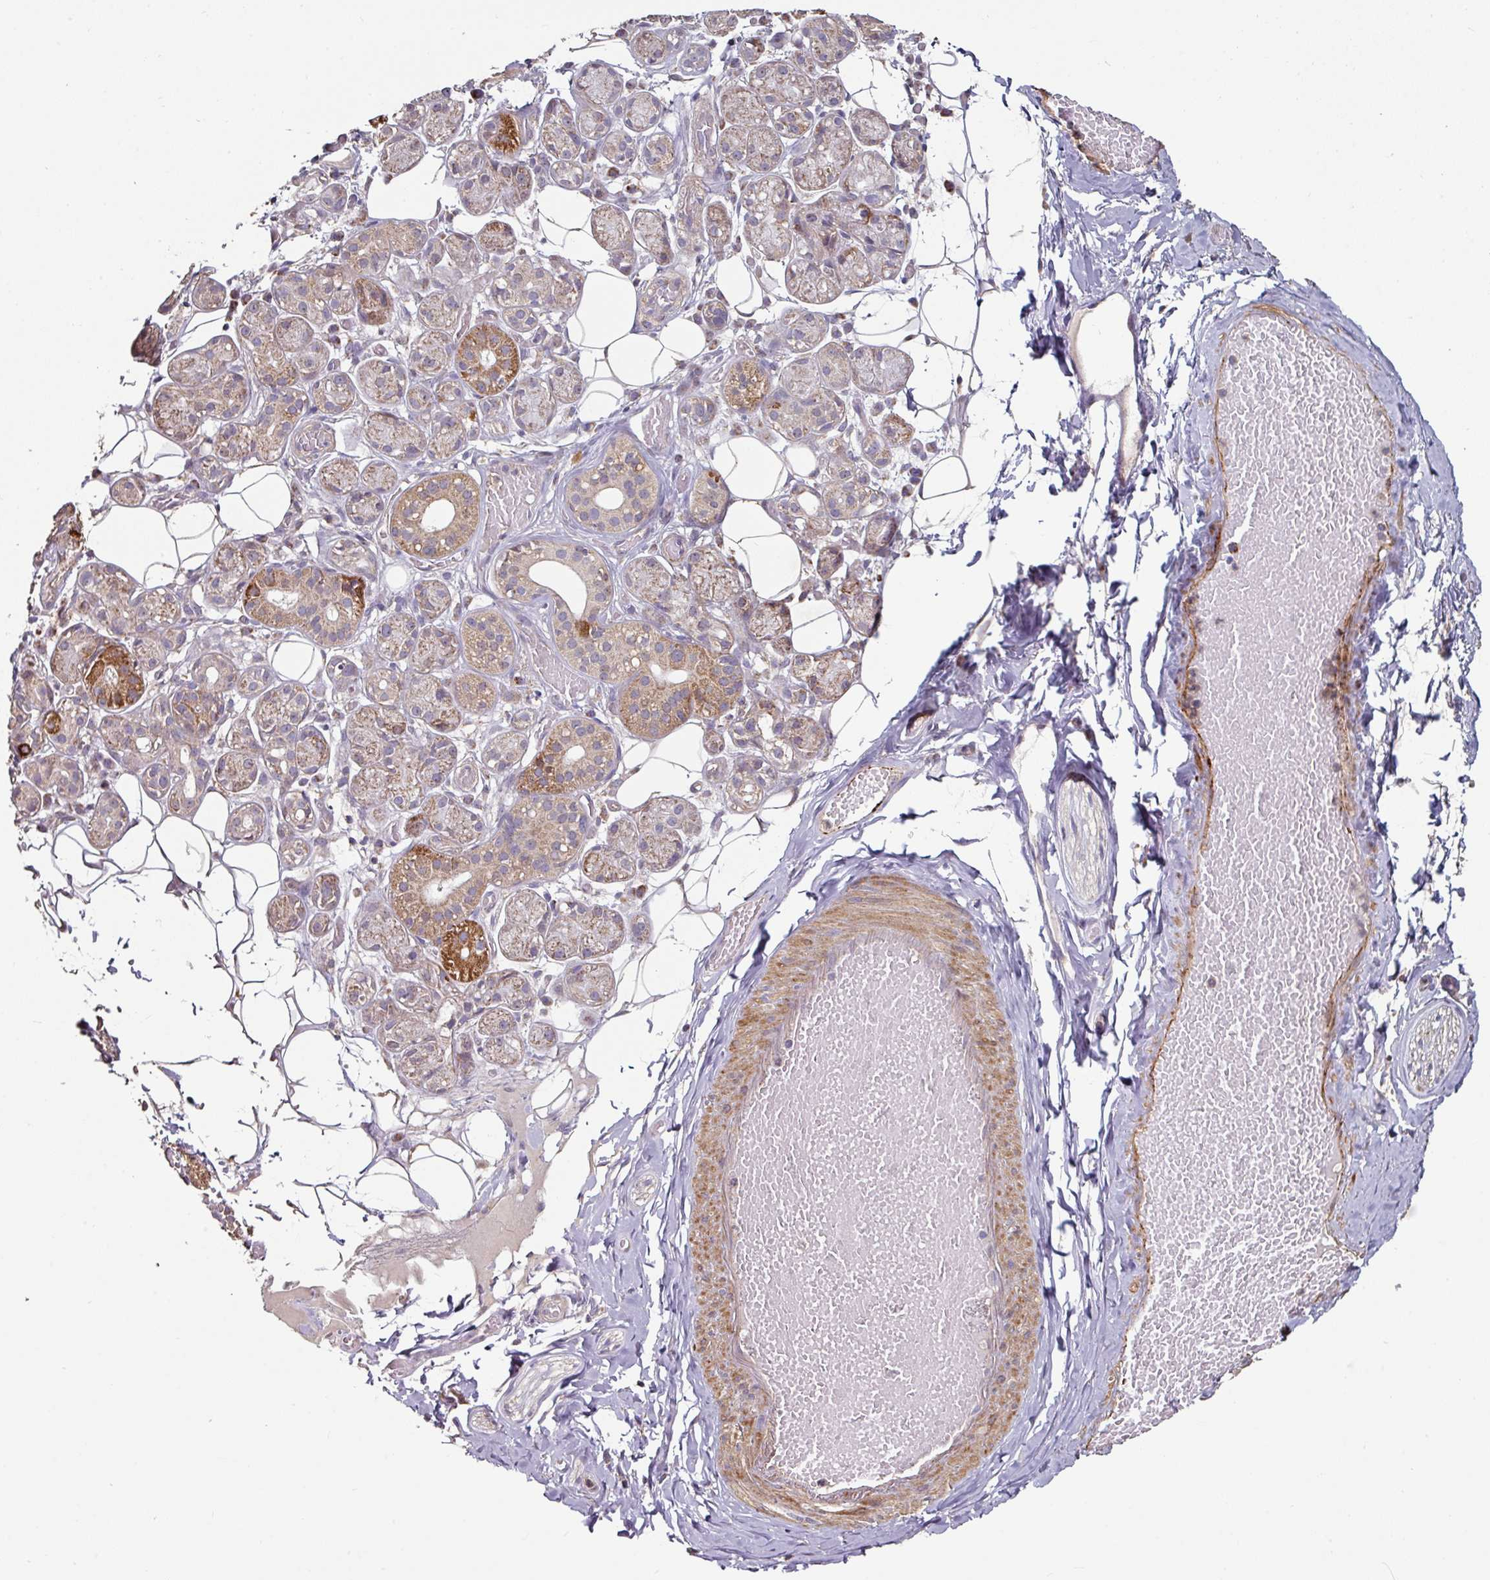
{"staining": {"intensity": "moderate", "quantity": "25%-75%", "location": "cytoplasmic/membranous"}, "tissue": "salivary gland", "cell_type": "Glandular cells", "image_type": "normal", "snomed": [{"axis": "morphology", "description": "Normal tissue, NOS"}, {"axis": "topography", "description": "Salivary gland"}], "caption": "Moderate cytoplasmic/membranous protein positivity is appreciated in approximately 25%-75% of glandular cells in salivary gland.", "gene": "OR2D3", "patient": {"sex": "male", "age": 82}}